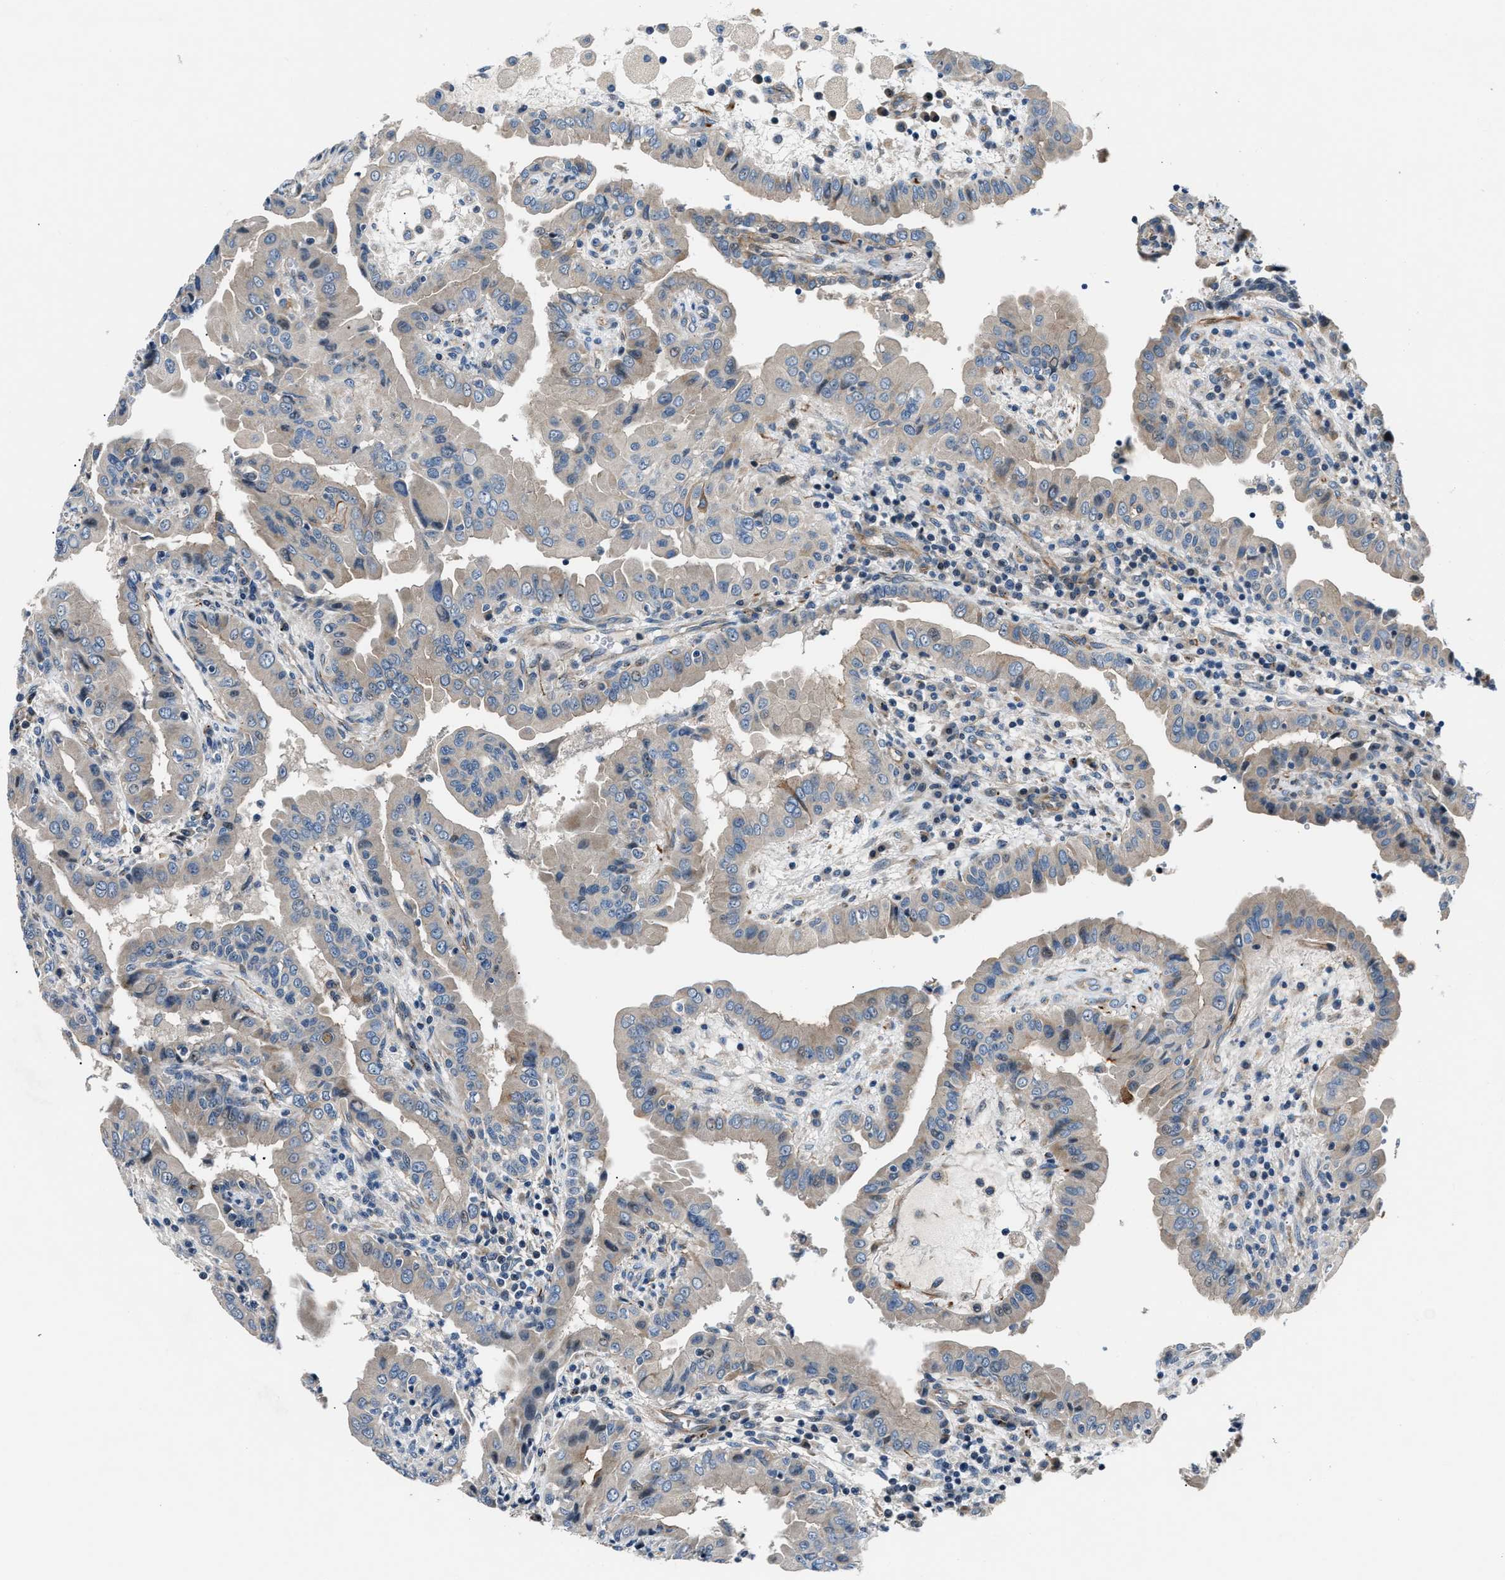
{"staining": {"intensity": "weak", "quantity": "<25%", "location": "cytoplasmic/membranous"}, "tissue": "thyroid cancer", "cell_type": "Tumor cells", "image_type": "cancer", "snomed": [{"axis": "morphology", "description": "Papillary adenocarcinoma, NOS"}, {"axis": "topography", "description": "Thyroid gland"}], "caption": "Immunohistochemical staining of human thyroid cancer (papillary adenocarcinoma) displays no significant expression in tumor cells. (DAB IHC visualized using brightfield microscopy, high magnification).", "gene": "MPDZ", "patient": {"sex": "male", "age": 33}}